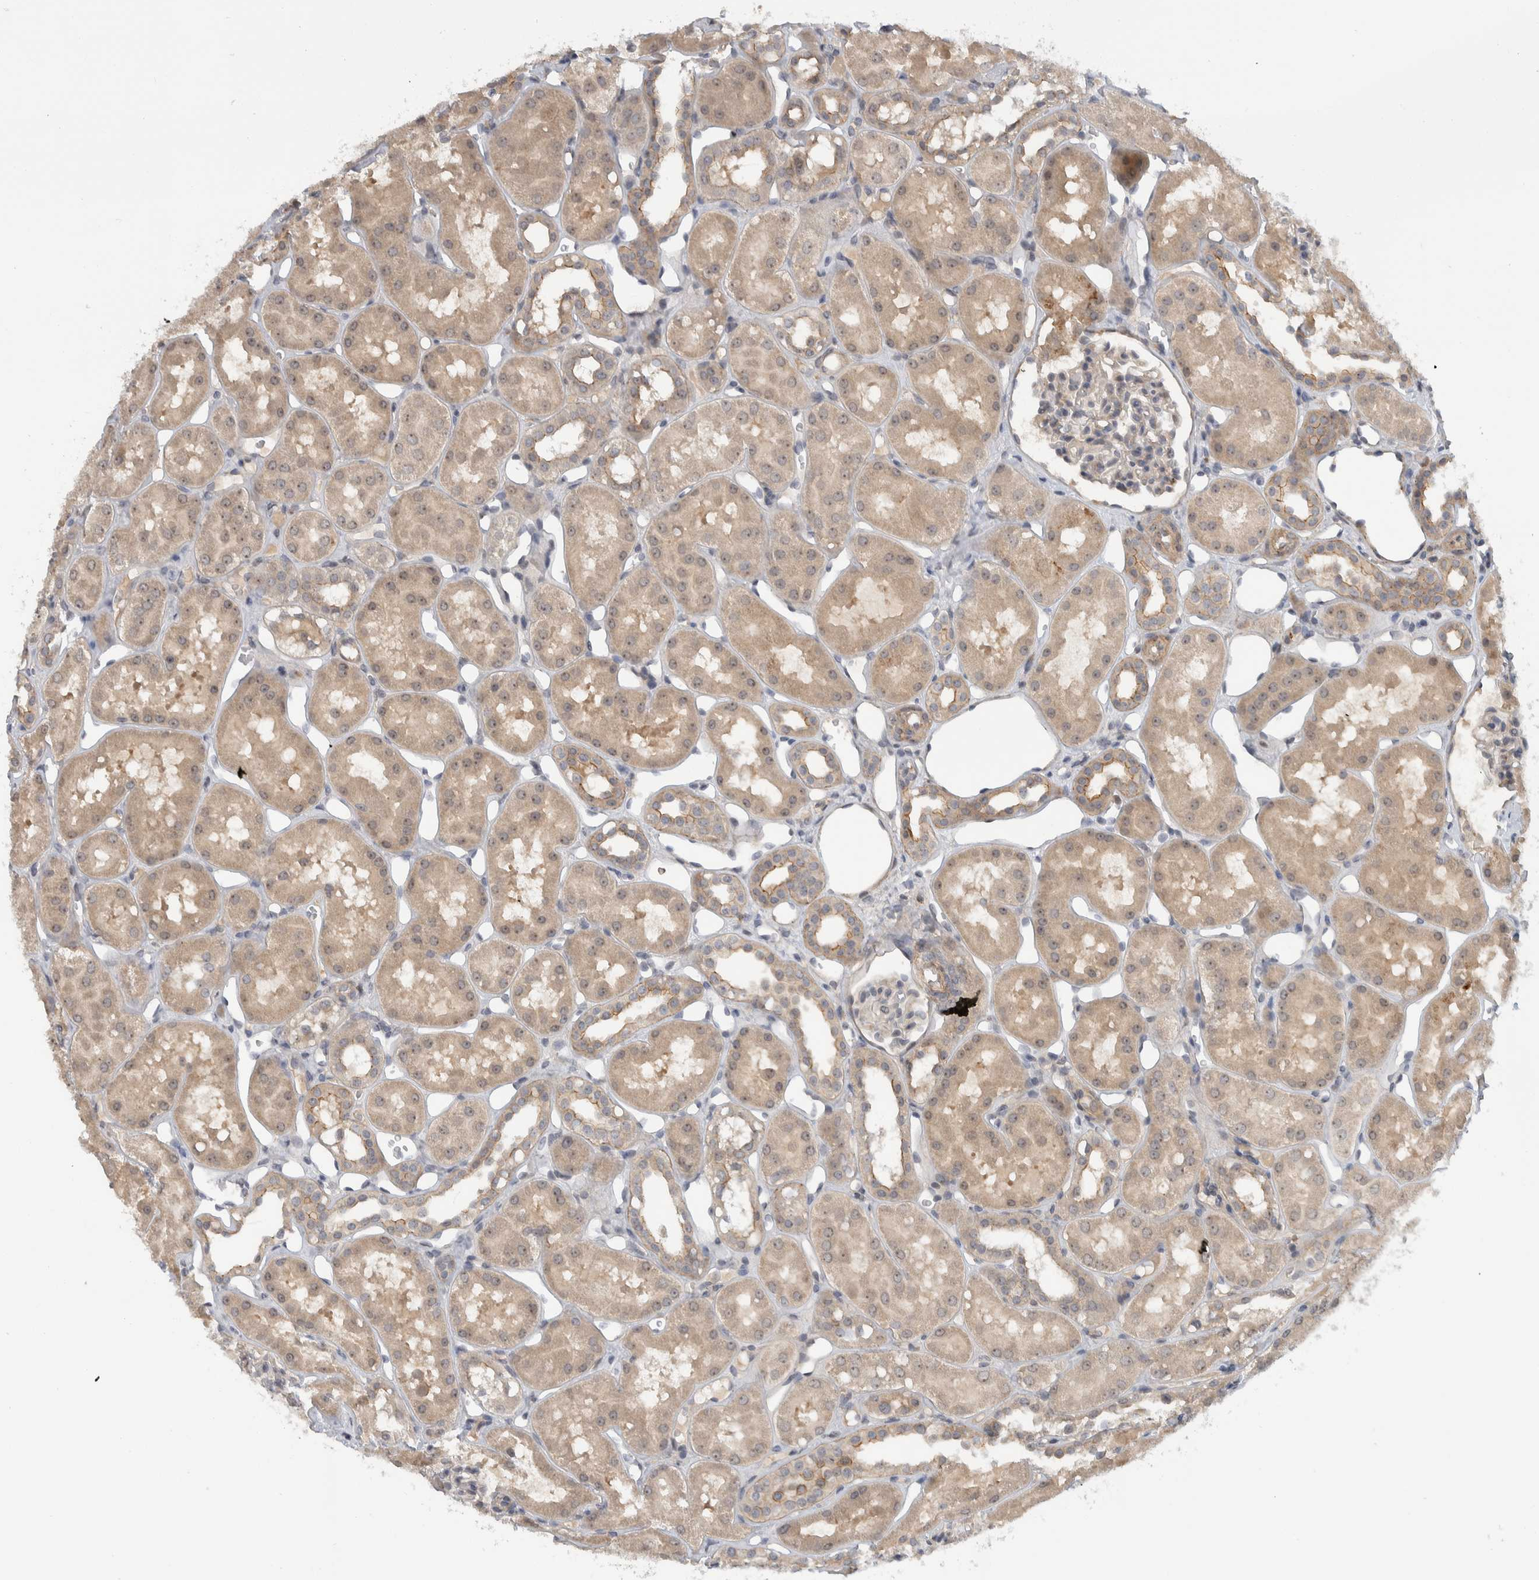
{"staining": {"intensity": "negative", "quantity": "none", "location": "none"}, "tissue": "kidney", "cell_type": "Cells in glomeruli", "image_type": "normal", "snomed": [{"axis": "morphology", "description": "Normal tissue, NOS"}, {"axis": "topography", "description": "Kidney"}], "caption": "DAB immunohistochemical staining of benign human kidney shows no significant expression in cells in glomeruli.", "gene": "MPRIP", "patient": {"sex": "male", "age": 16}}